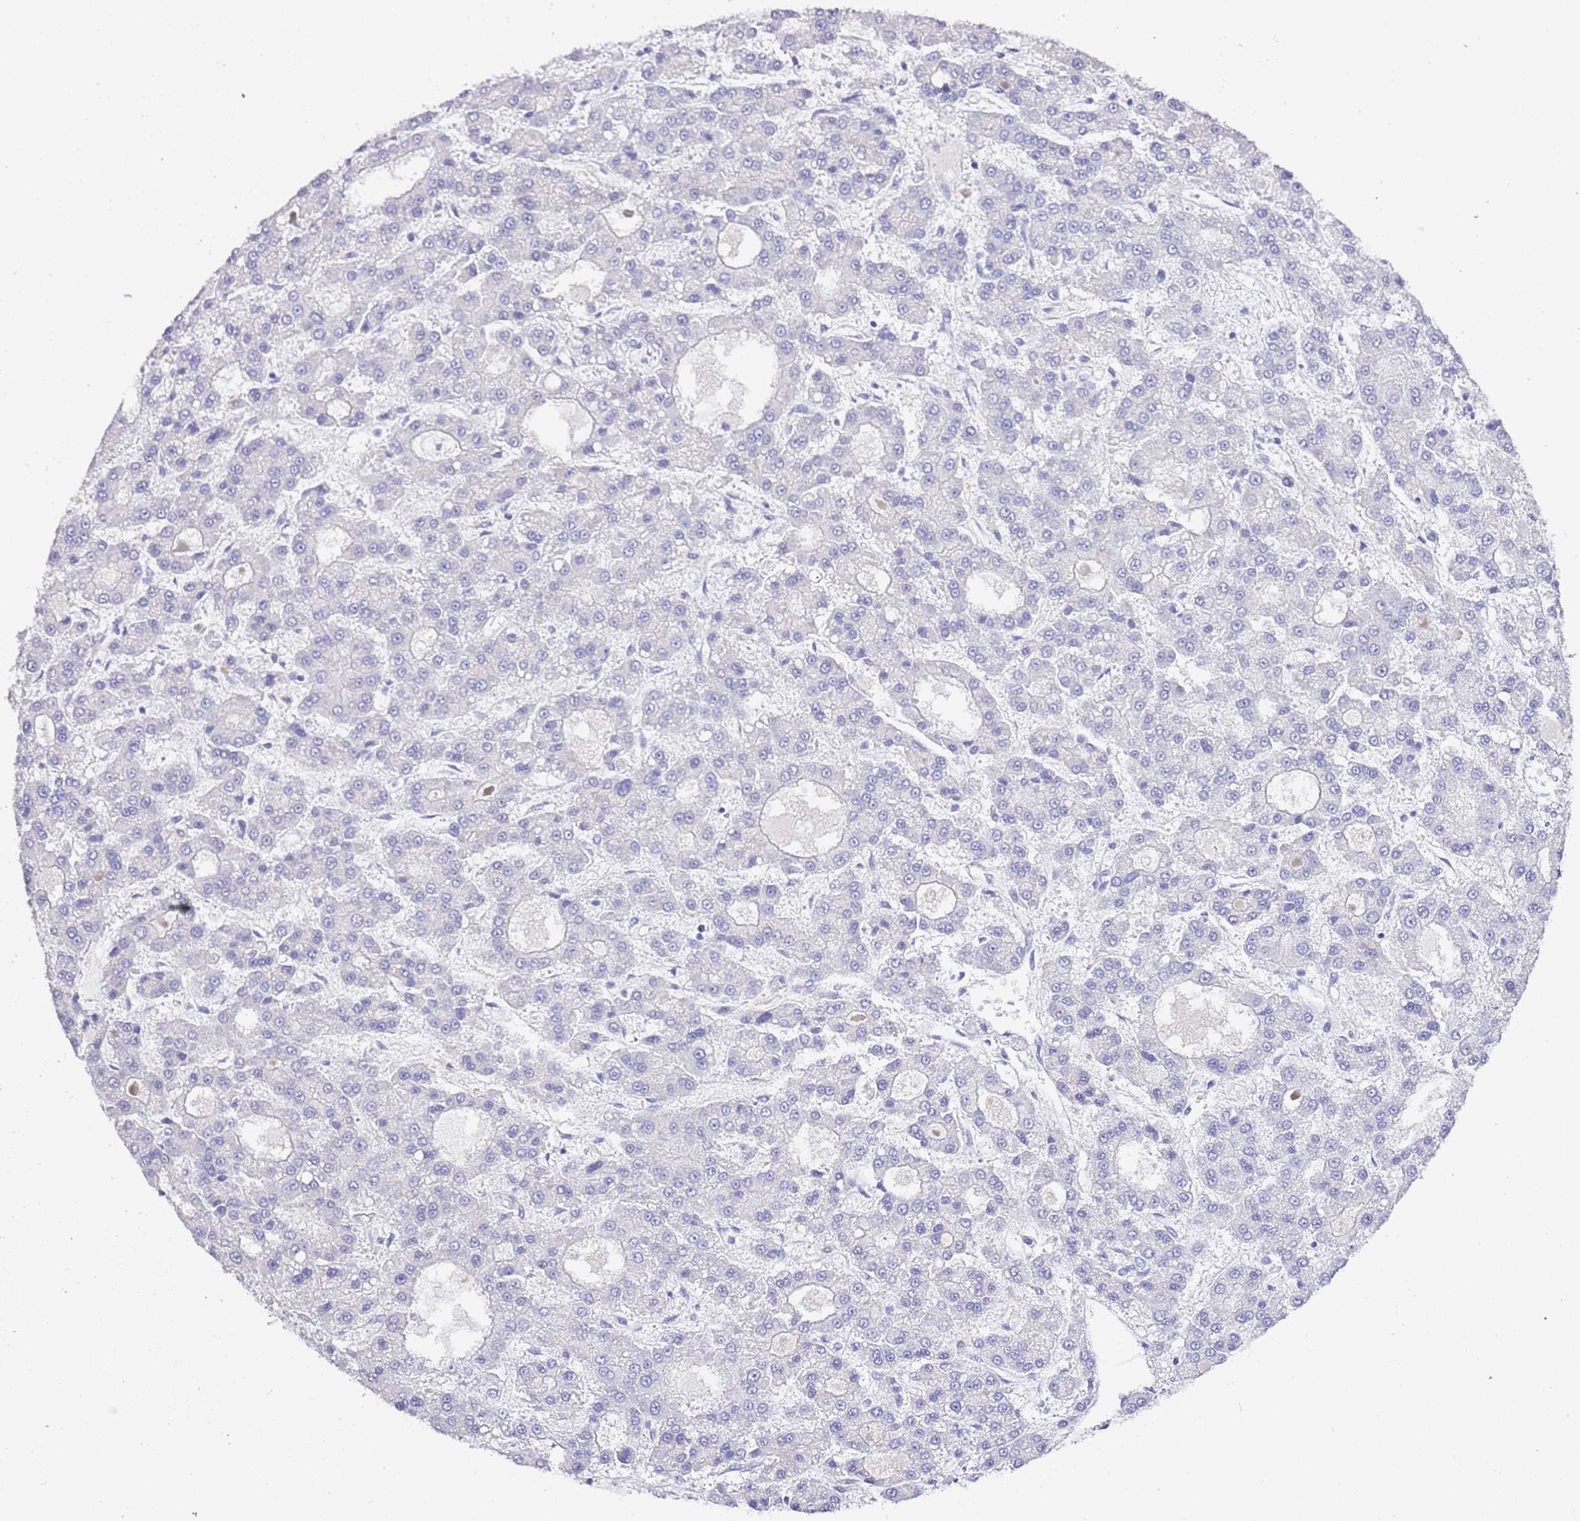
{"staining": {"intensity": "negative", "quantity": "none", "location": "none"}, "tissue": "liver cancer", "cell_type": "Tumor cells", "image_type": "cancer", "snomed": [{"axis": "morphology", "description": "Carcinoma, Hepatocellular, NOS"}, {"axis": "topography", "description": "Liver"}], "caption": "IHC micrograph of neoplastic tissue: liver hepatocellular carcinoma stained with DAB (3,3'-diaminobenzidine) displays no significant protein expression in tumor cells.", "gene": "RFK", "patient": {"sex": "male", "age": 70}}